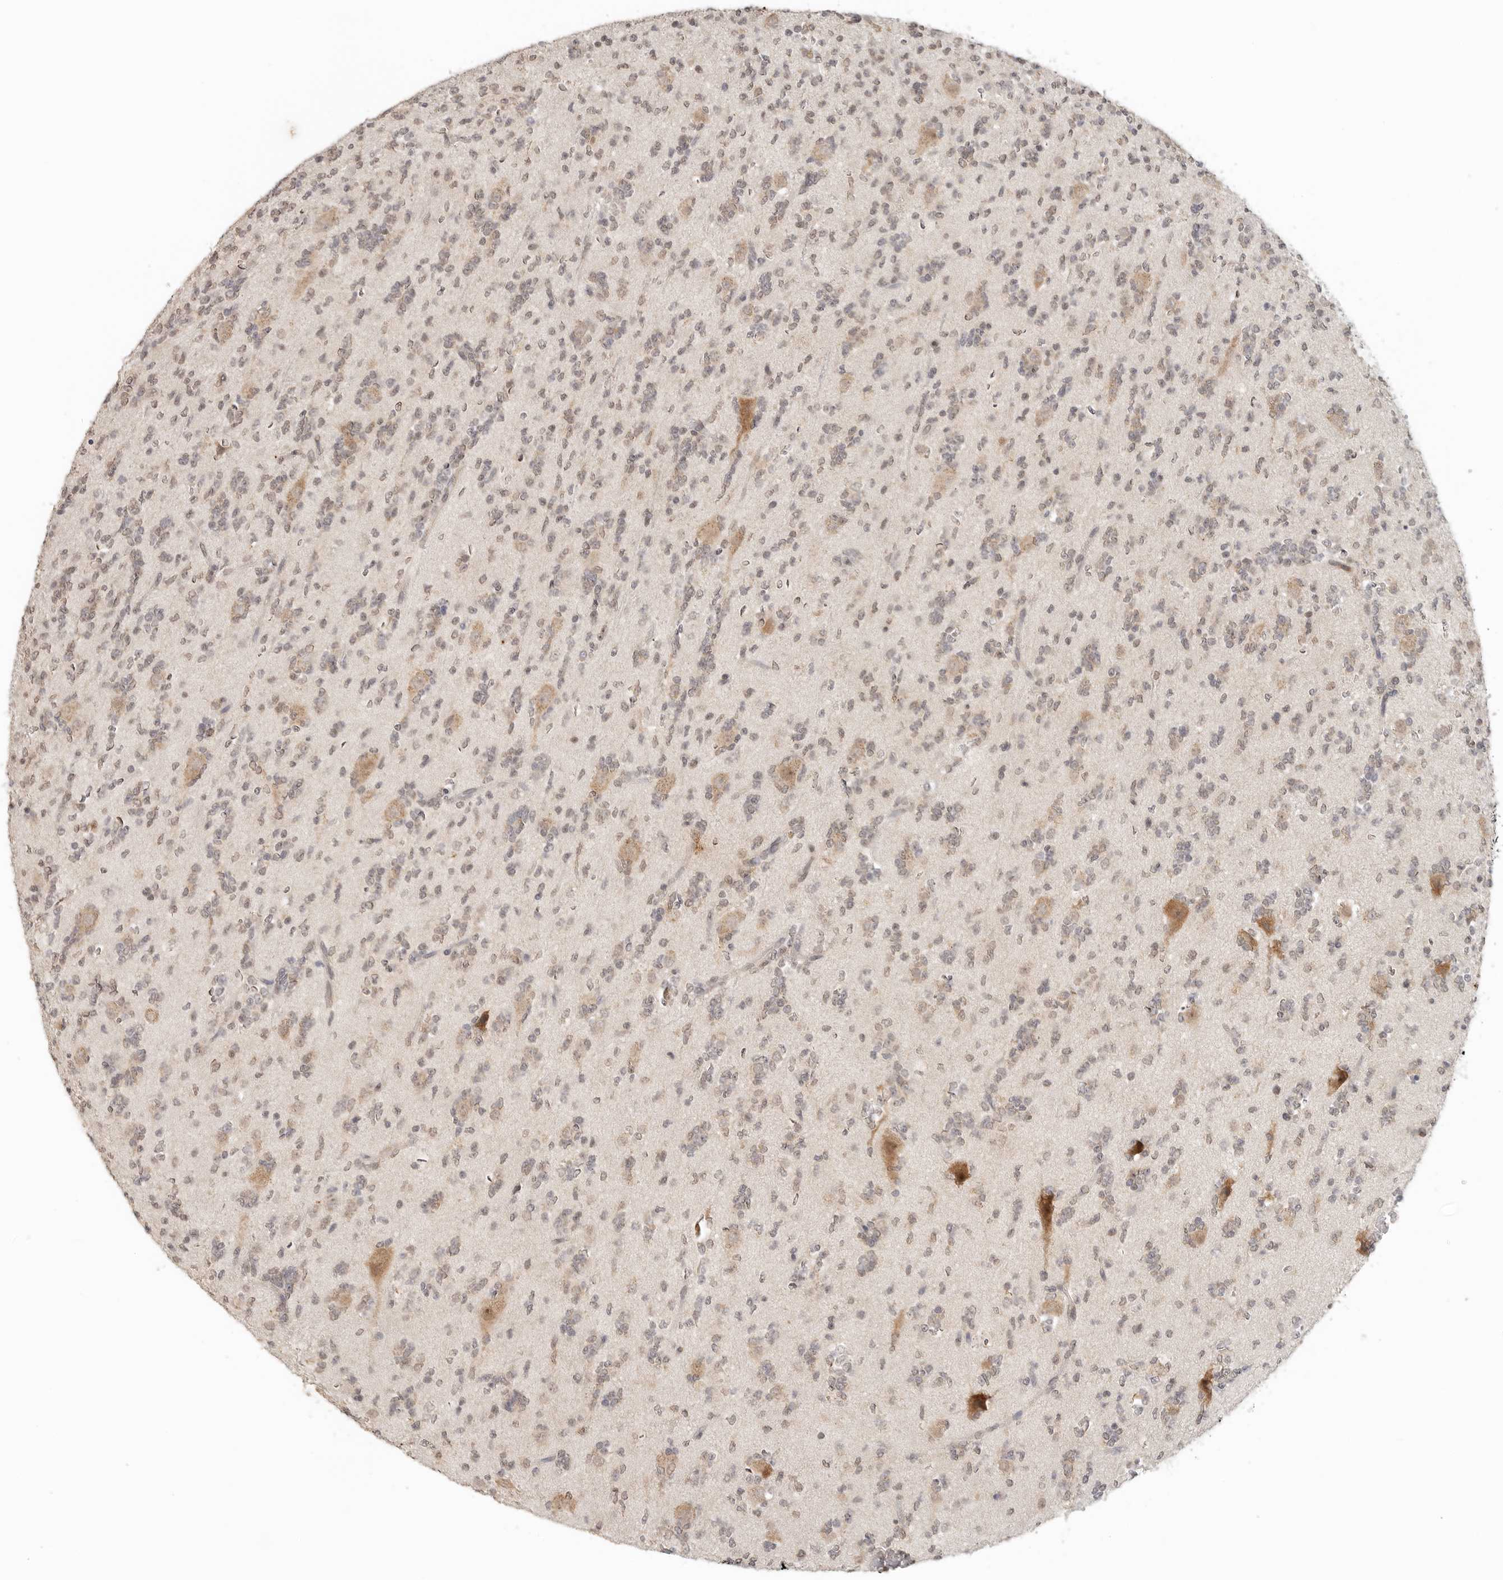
{"staining": {"intensity": "weak", "quantity": "25%-75%", "location": "nuclear"}, "tissue": "glioma", "cell_type": "Tumor cells", "image_type": "cancer", "snomed": [{"axis": "morphology", "description": "Glioma, malignant, High grade"}, {"axis": "topography", "description": "Brain"}], "caption": "High-magnification brightfield microscopy of glioma stained with DAB (3,3'-diaminobenzidine) (brown) and counterstained with hematoxylin (blue). tumor cells exhibit weak nuclear expression is appreciated in about25%-75% of cells. The protein of interest is stained brown, and the nuclei are stained in blue (DAB IHC with brightfield microscopy, high magnification).", "gene": "METAP1", "patient": {"sex": "female", "age": 62}}